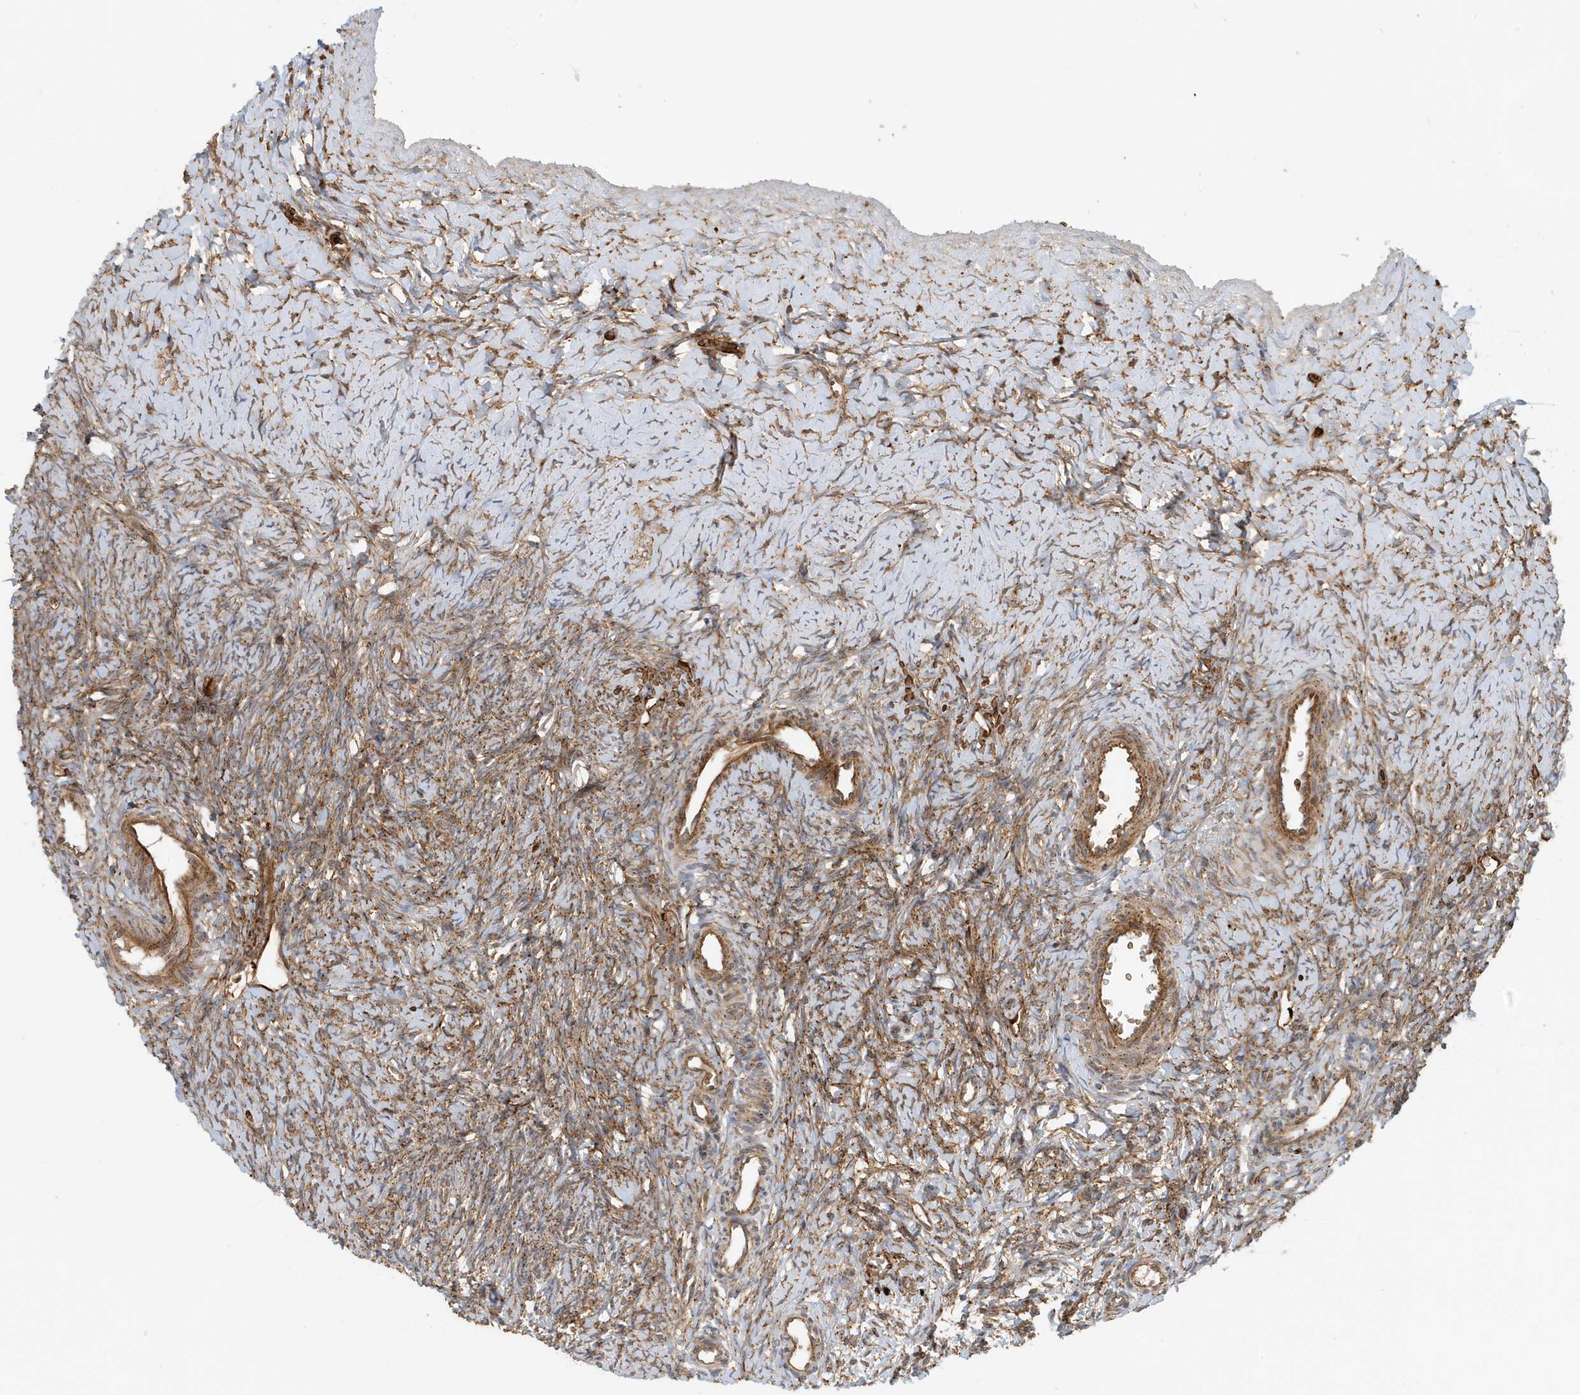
{"staining": {"intensity": "moderate", "quantity": "25%-75%", "location": "cytoplasmic/membranous"}, "tissue": "ovary", "cell_type": "Ovarian stroma cells", "image_type": "normal", "snomed": [{"axis": "morphology", "description": "Normal tissue, NOS"}, {"axis": "morphology", "description": "Developmental malformation"}, {"axis": "topography", "description": "Ovary"}], "caption": "DAB immunohistochemical staining of benign ovary exhibits moderate cytoplasmic/membranous protein expression in approximately 25%-75% of ovarian stroma cells.", "gene": "FYCO1", "patient": {"sex": "female", "age": 39}}